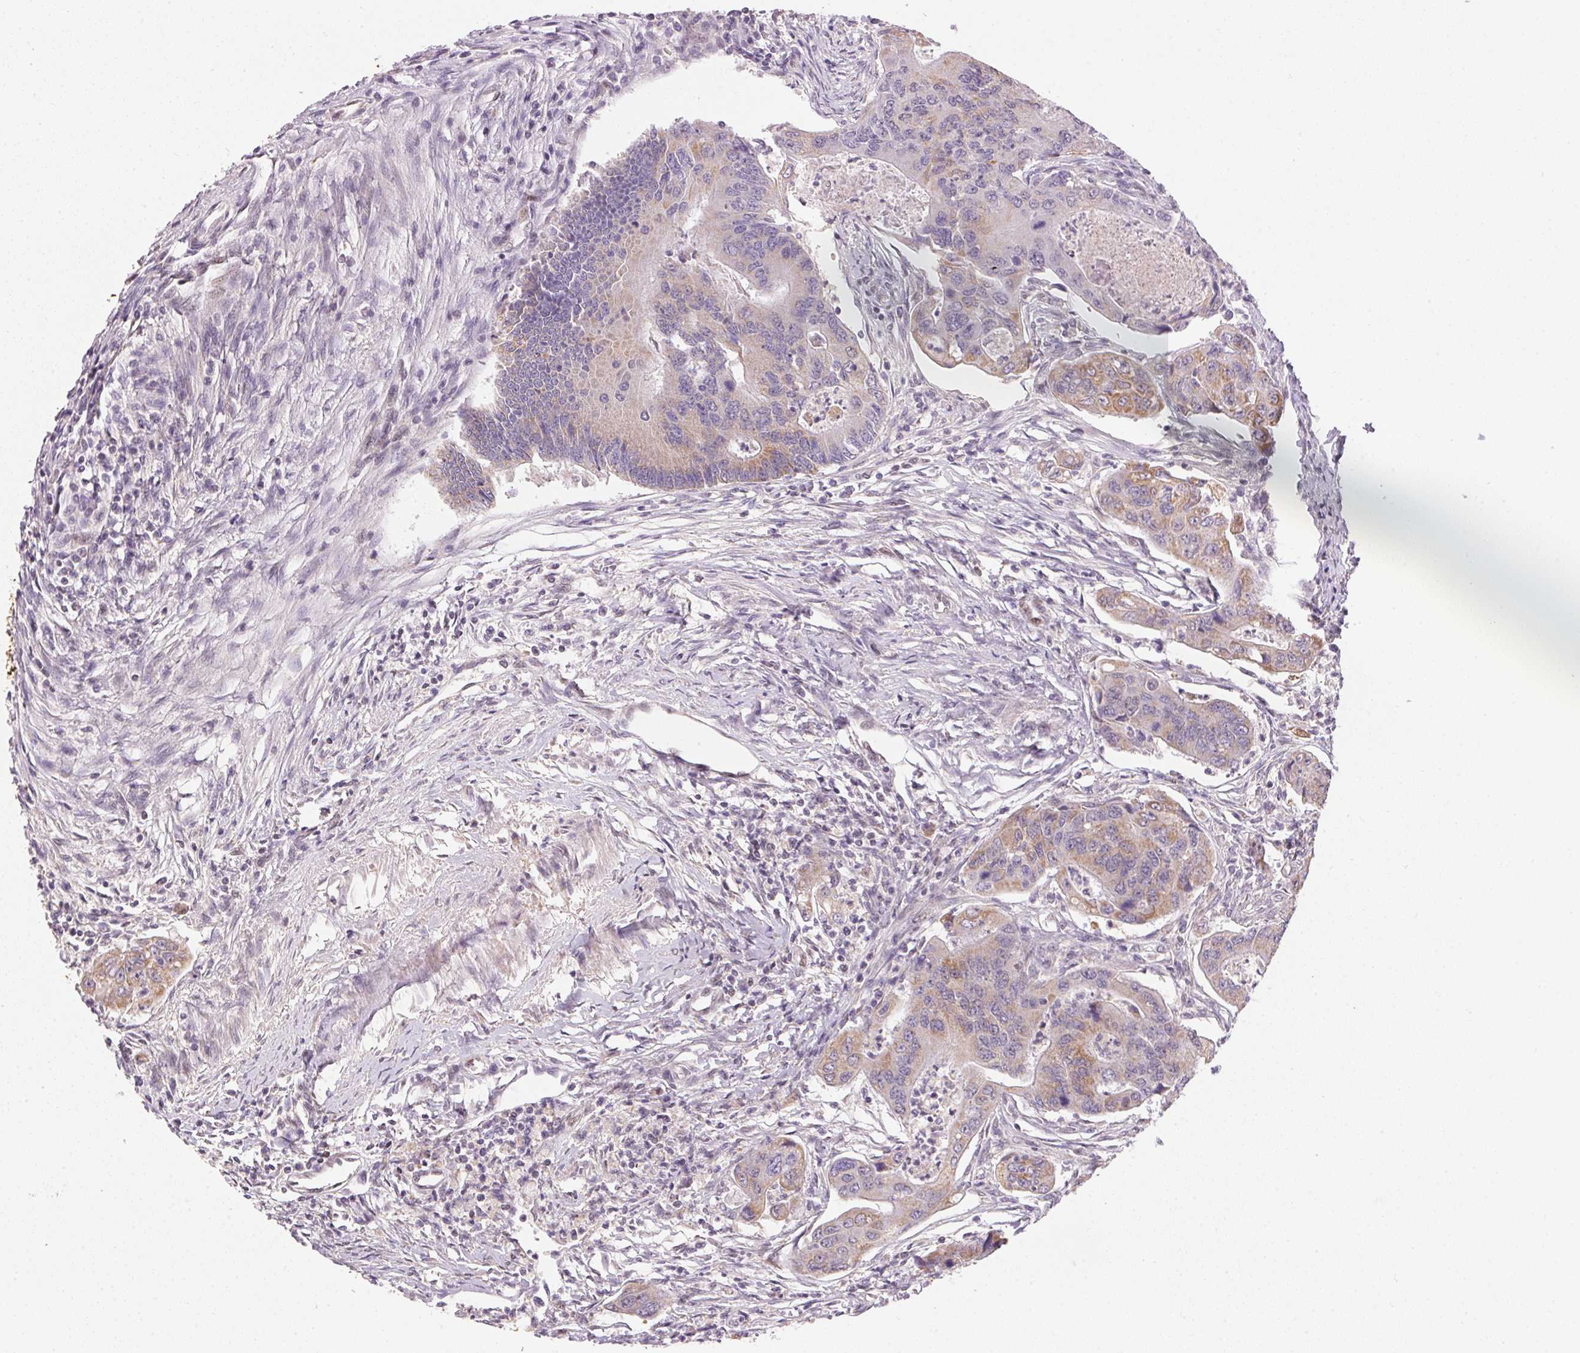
{"staining": {"intensity": "weak", "quantity": "25%-75%", "location": "cytoplasmic/membranous"}, "tissue": "colorectal cancer", "cell_type": "Tumor cells", "image_type": "cancer", "snomed": [{"axis": "morphology", "description": "Adenocarcinoma, NOS"}, {"axis": "topography", "description": "Colon"}], "caption": "Immunohistochemical staining of colorectal adenocarcinoma demonstrates low levels of weak cytoplasmic/membranous protein positivity in approximately 25%-75% of tumor cells.", "gene": "SC5D", "patient": {"sex": "female", "age": 67}}